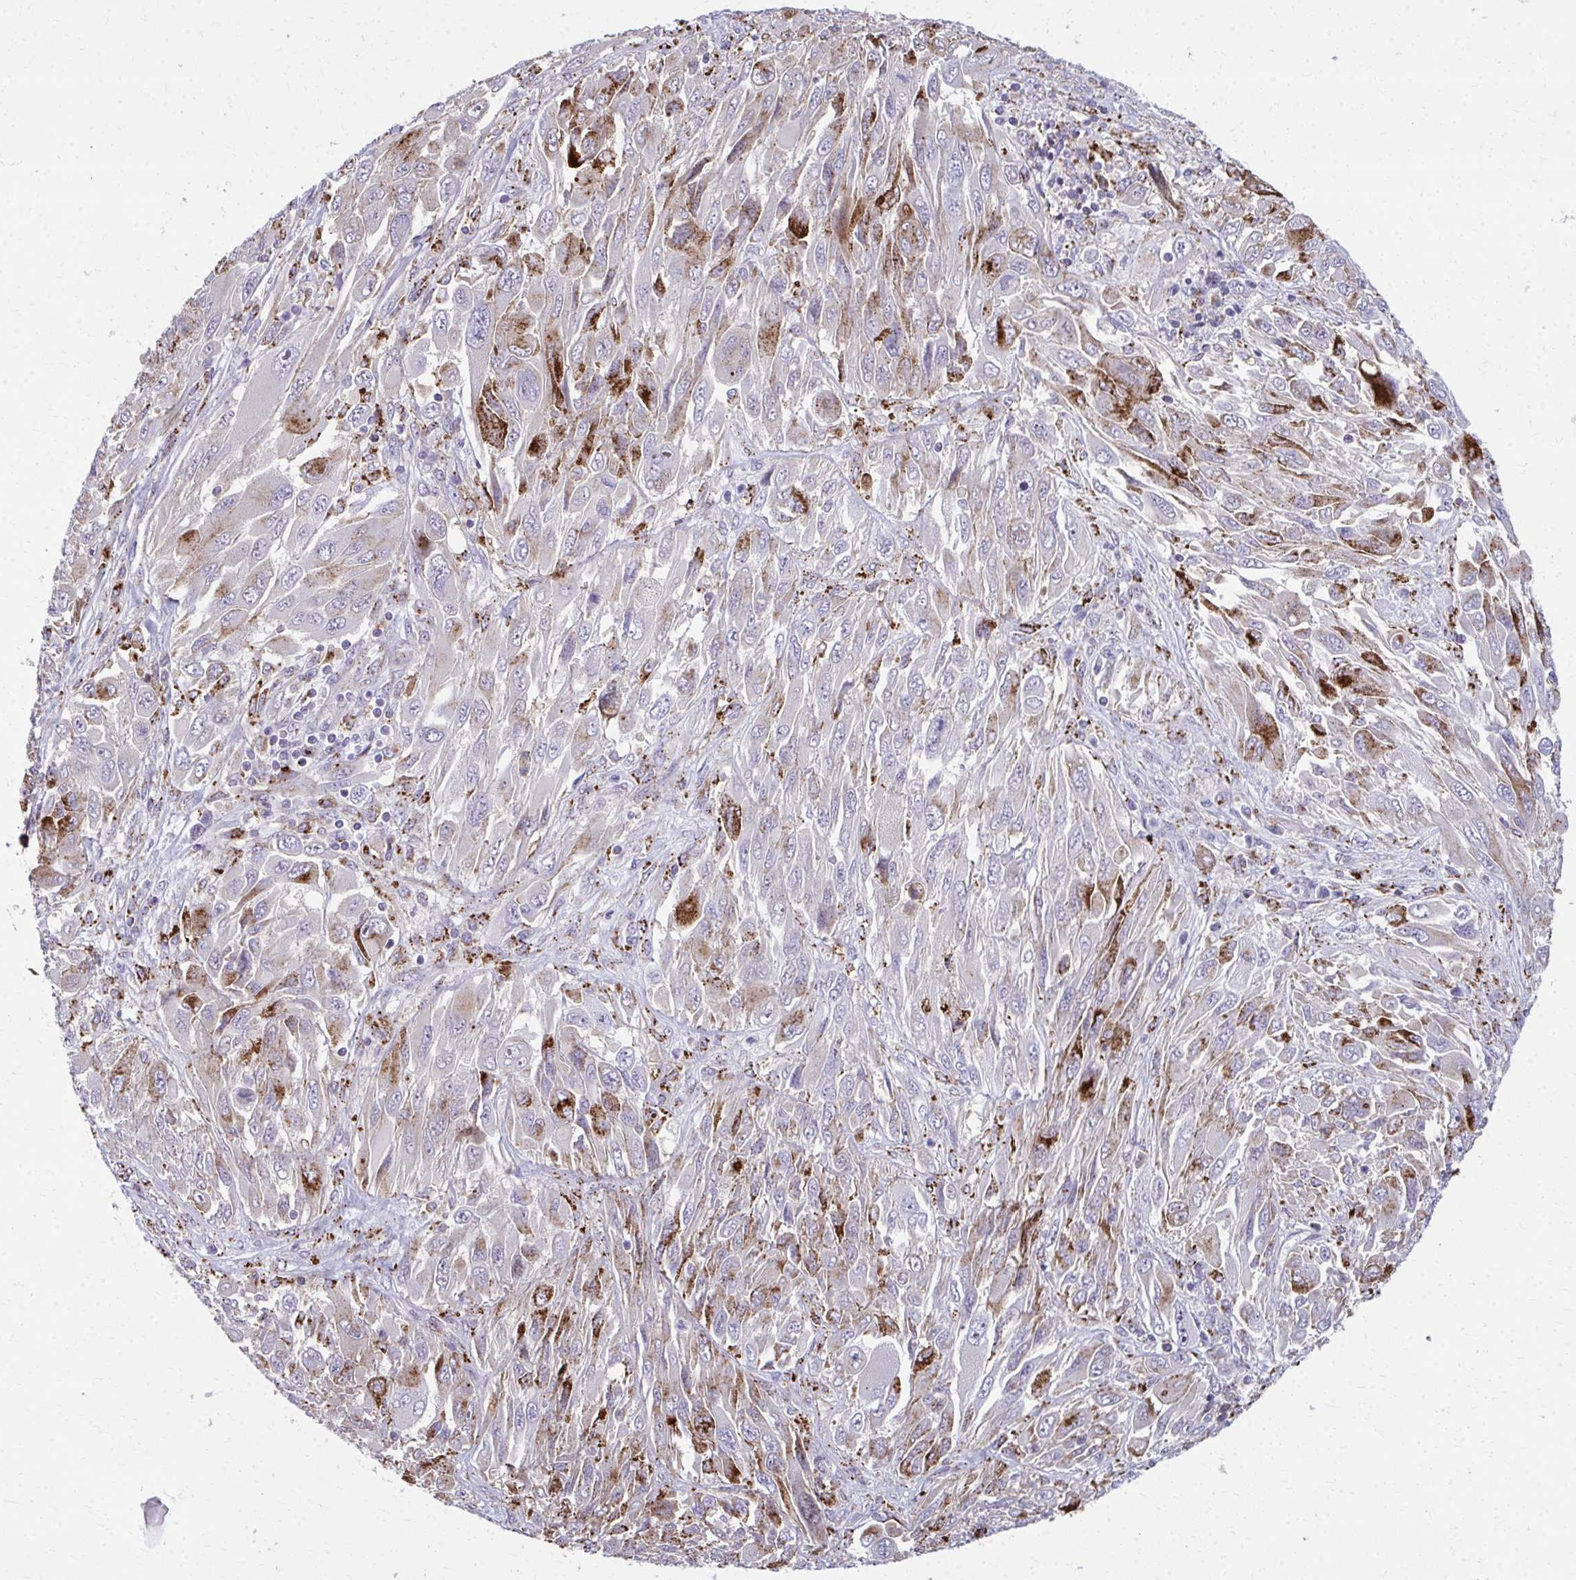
{"staining": {"intensity": "moderate", "quantity": "25%-75%", "location": "cytoplasmic/membranous"}, "tissue": "melanoma", "cell_type": "Tumor cells", "image_type": "cancer", "snomed": [{"axis": "morphology", "description": "Malignant melanoma, NOS"}, {"axis": "topography", "description": "Skin"}], "caption": "DAB (3,3'-diaminobenzidine) immunohistochemical staining of human melanoma reveals moderate cytoplasmic/membranous protein staining in approximately 25%-75% of tumor cells.", "gene": "LRRC4B", "patient": {"sex": "female", "age": 91}}